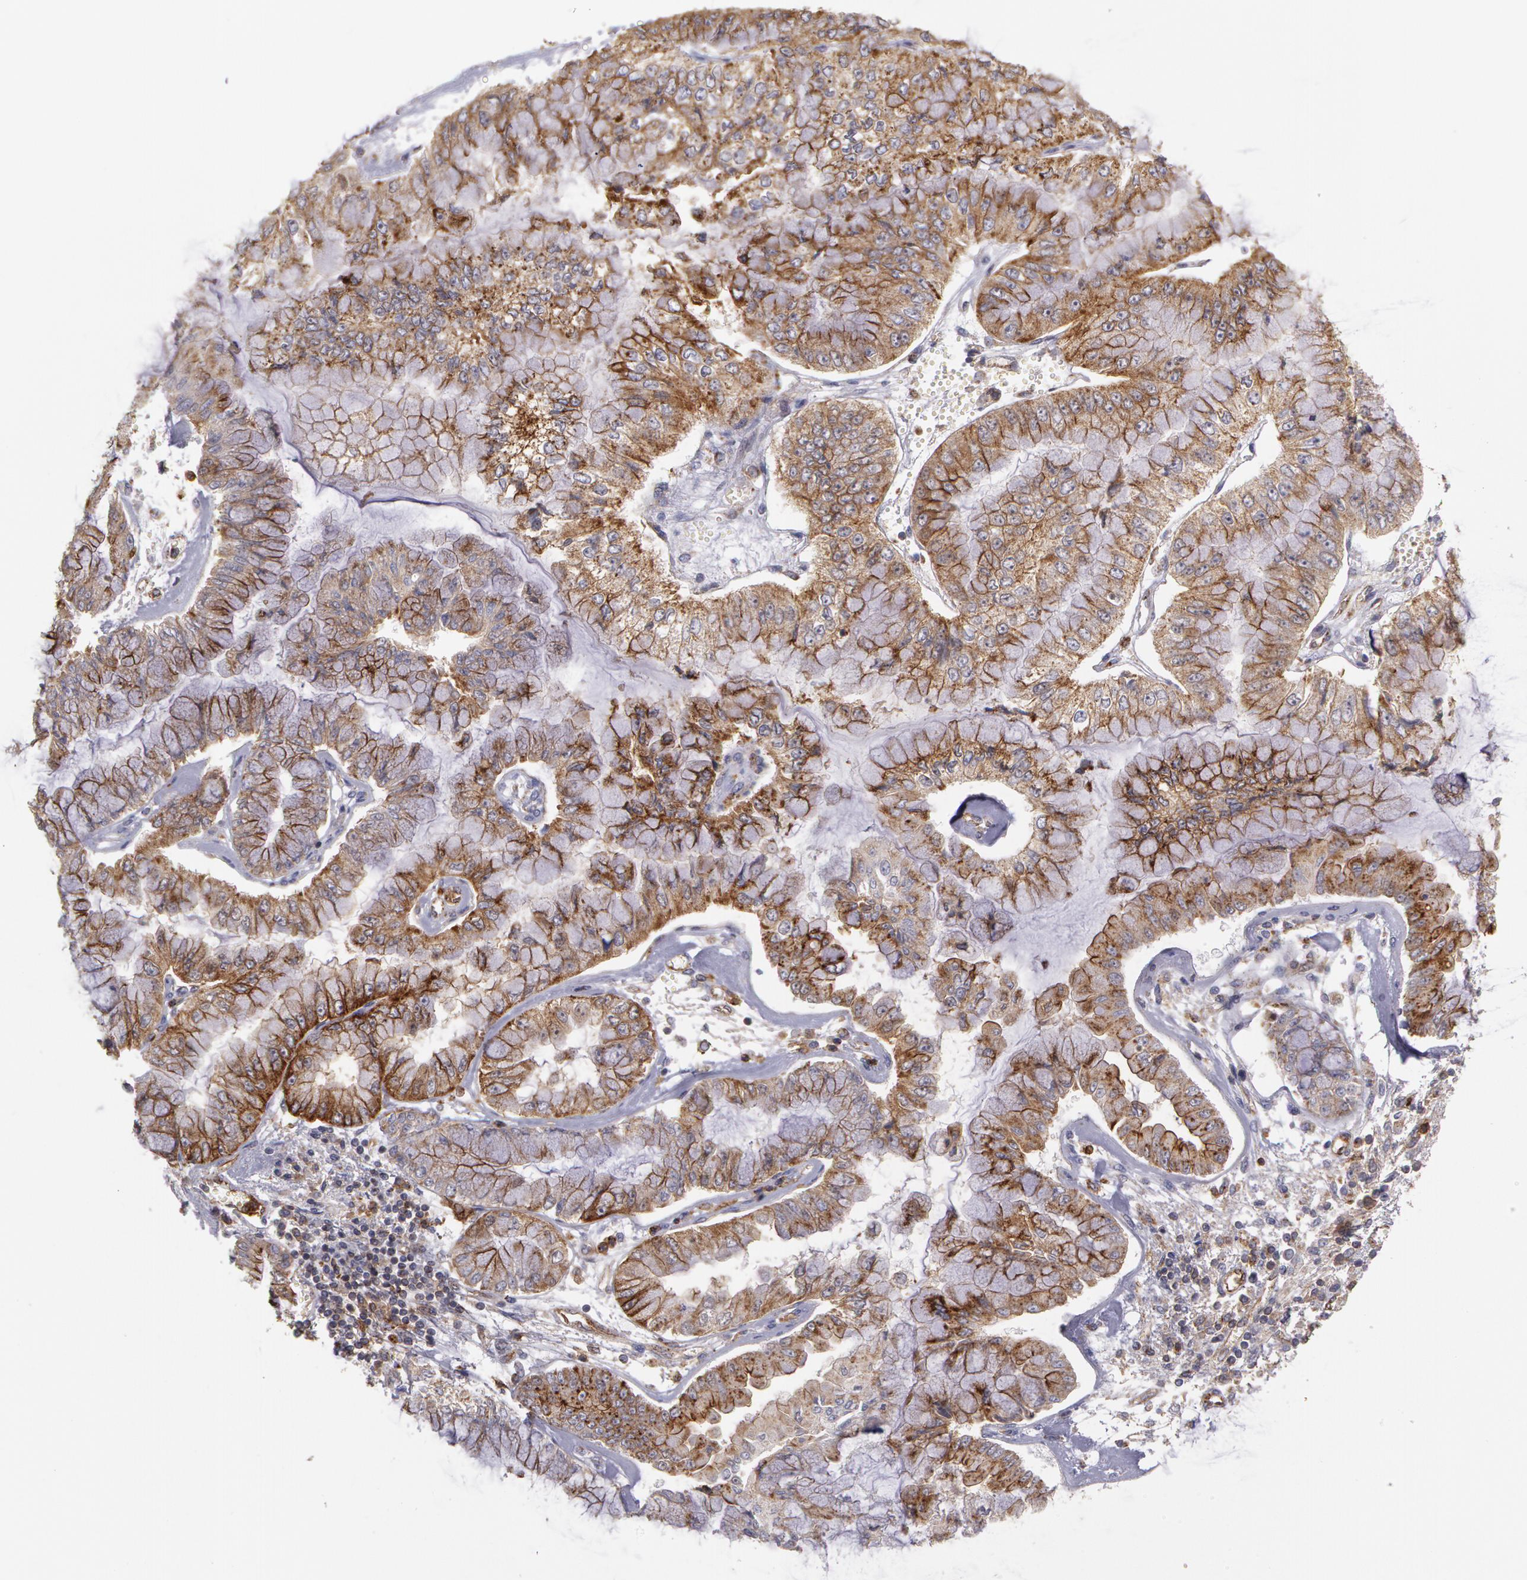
{"staining": {"intensity": "moderate", "quantity": ">75%", "location": "cytoplasmic/membranous"}, "tissue": "liver cancer", "cell_type": "Tumor cells", "image_type": "cancer", "snomed": [{"axis": "morphology", "description": "Cholangiocarcinoma"}, {"axis": "topography", "description": "Liver"}], "caption": "Liver cancer stained with a brown dye shows moderate cytoplasmic/membranous positive staining in approximately >75% of tumor cells.", "gene": "FLOT2", "patient": {"sex": "female", "age": 79}}